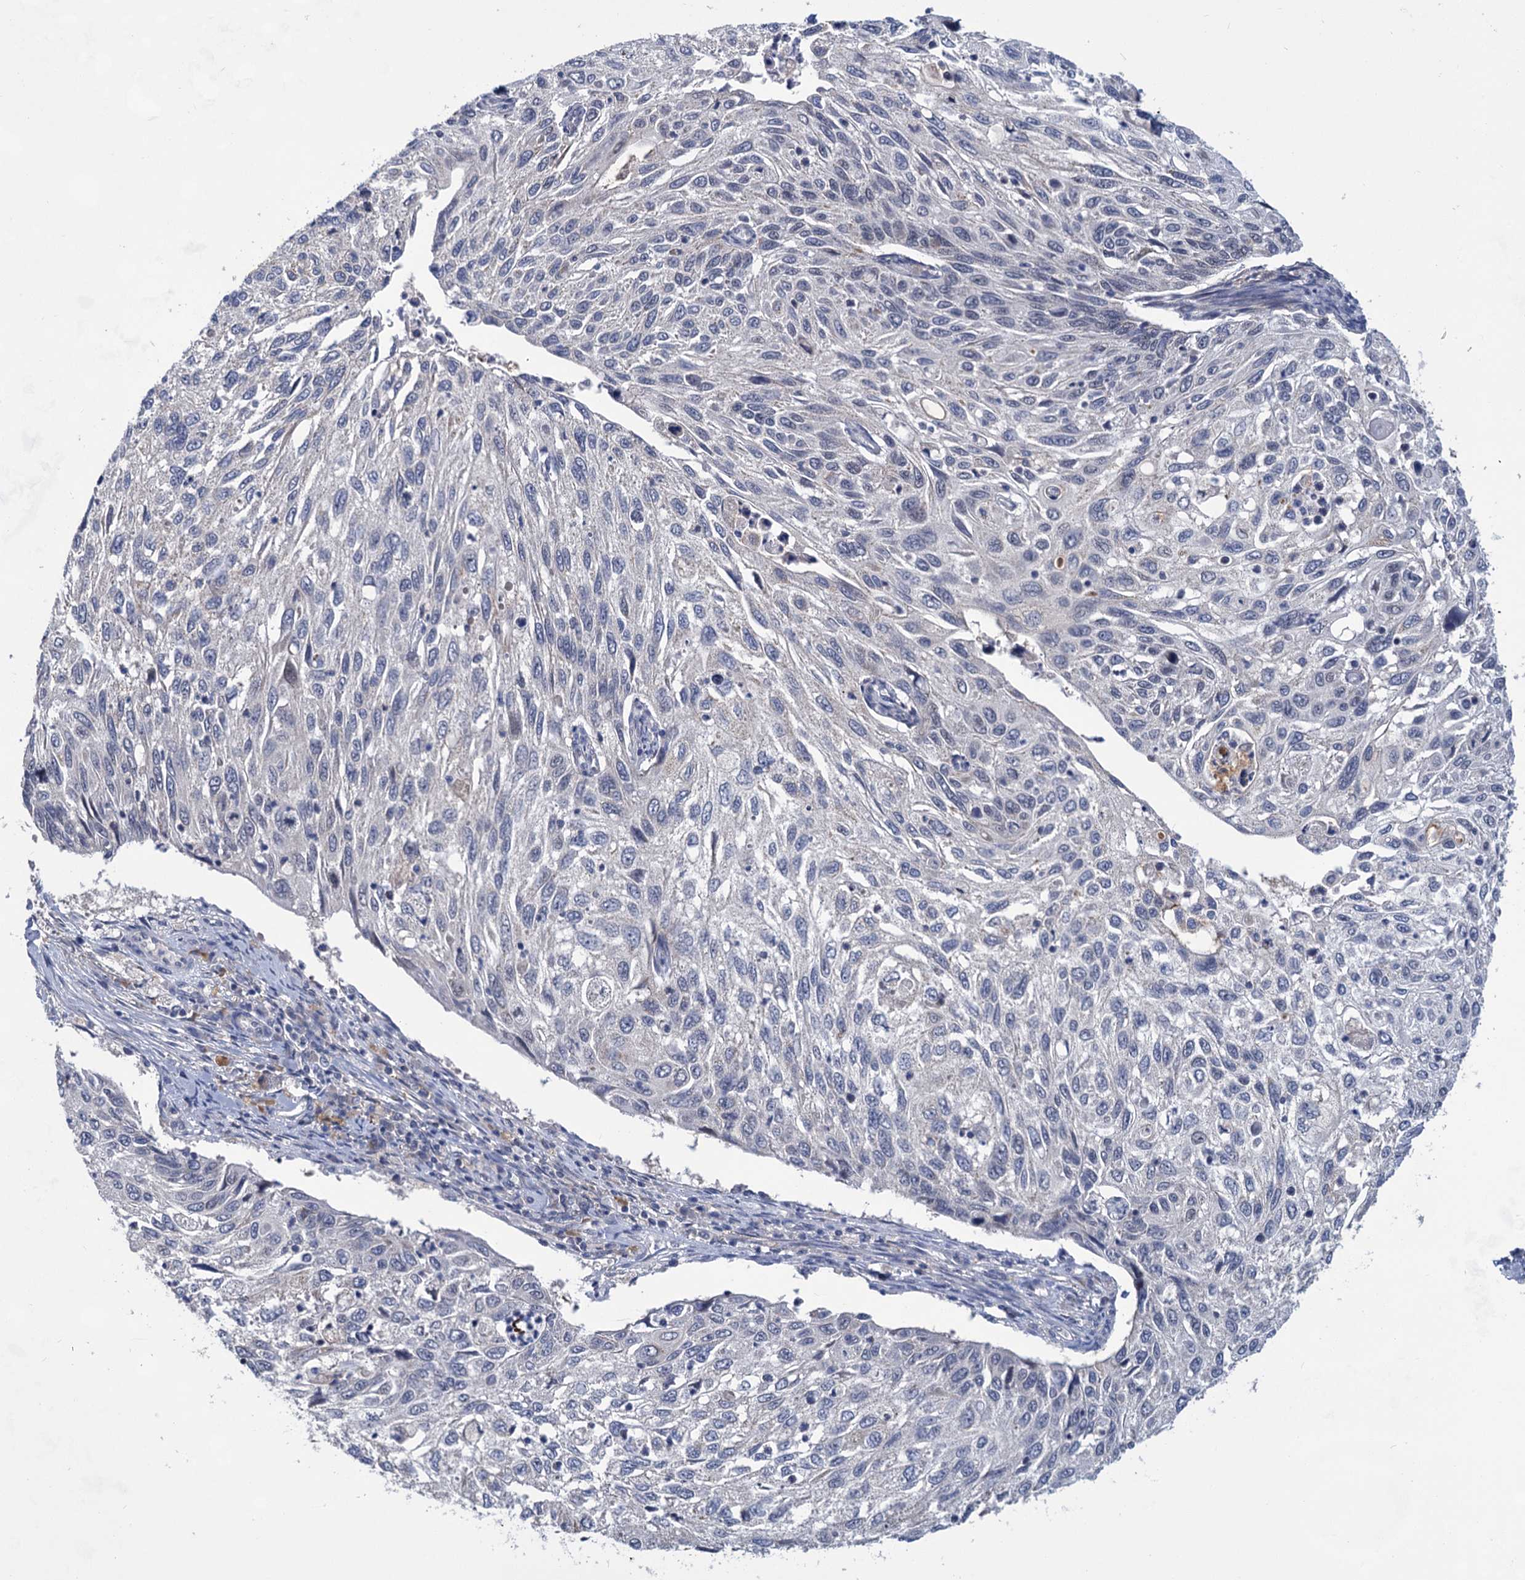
{"staining": {"intensity": "negative", "quantity": "none", "location": "none"}, "tissue": "cervical cancer", "cell_type": "Tumor cells", "image_type": "cancer", "snomed": [{"axis": "morphology", "description": "Squamous cell carcinoma, NOS"}, {"axis": "topography", "description": "Cervix"}], "caption": "A high-resolution photomicrograph shows immunohistochemistry staining of squamous cell carcinoma (cervical), which exhibits no significant staining in tumor cells.", "gene": "TTC17", "patient": {"sex": "female", "age": 70}}